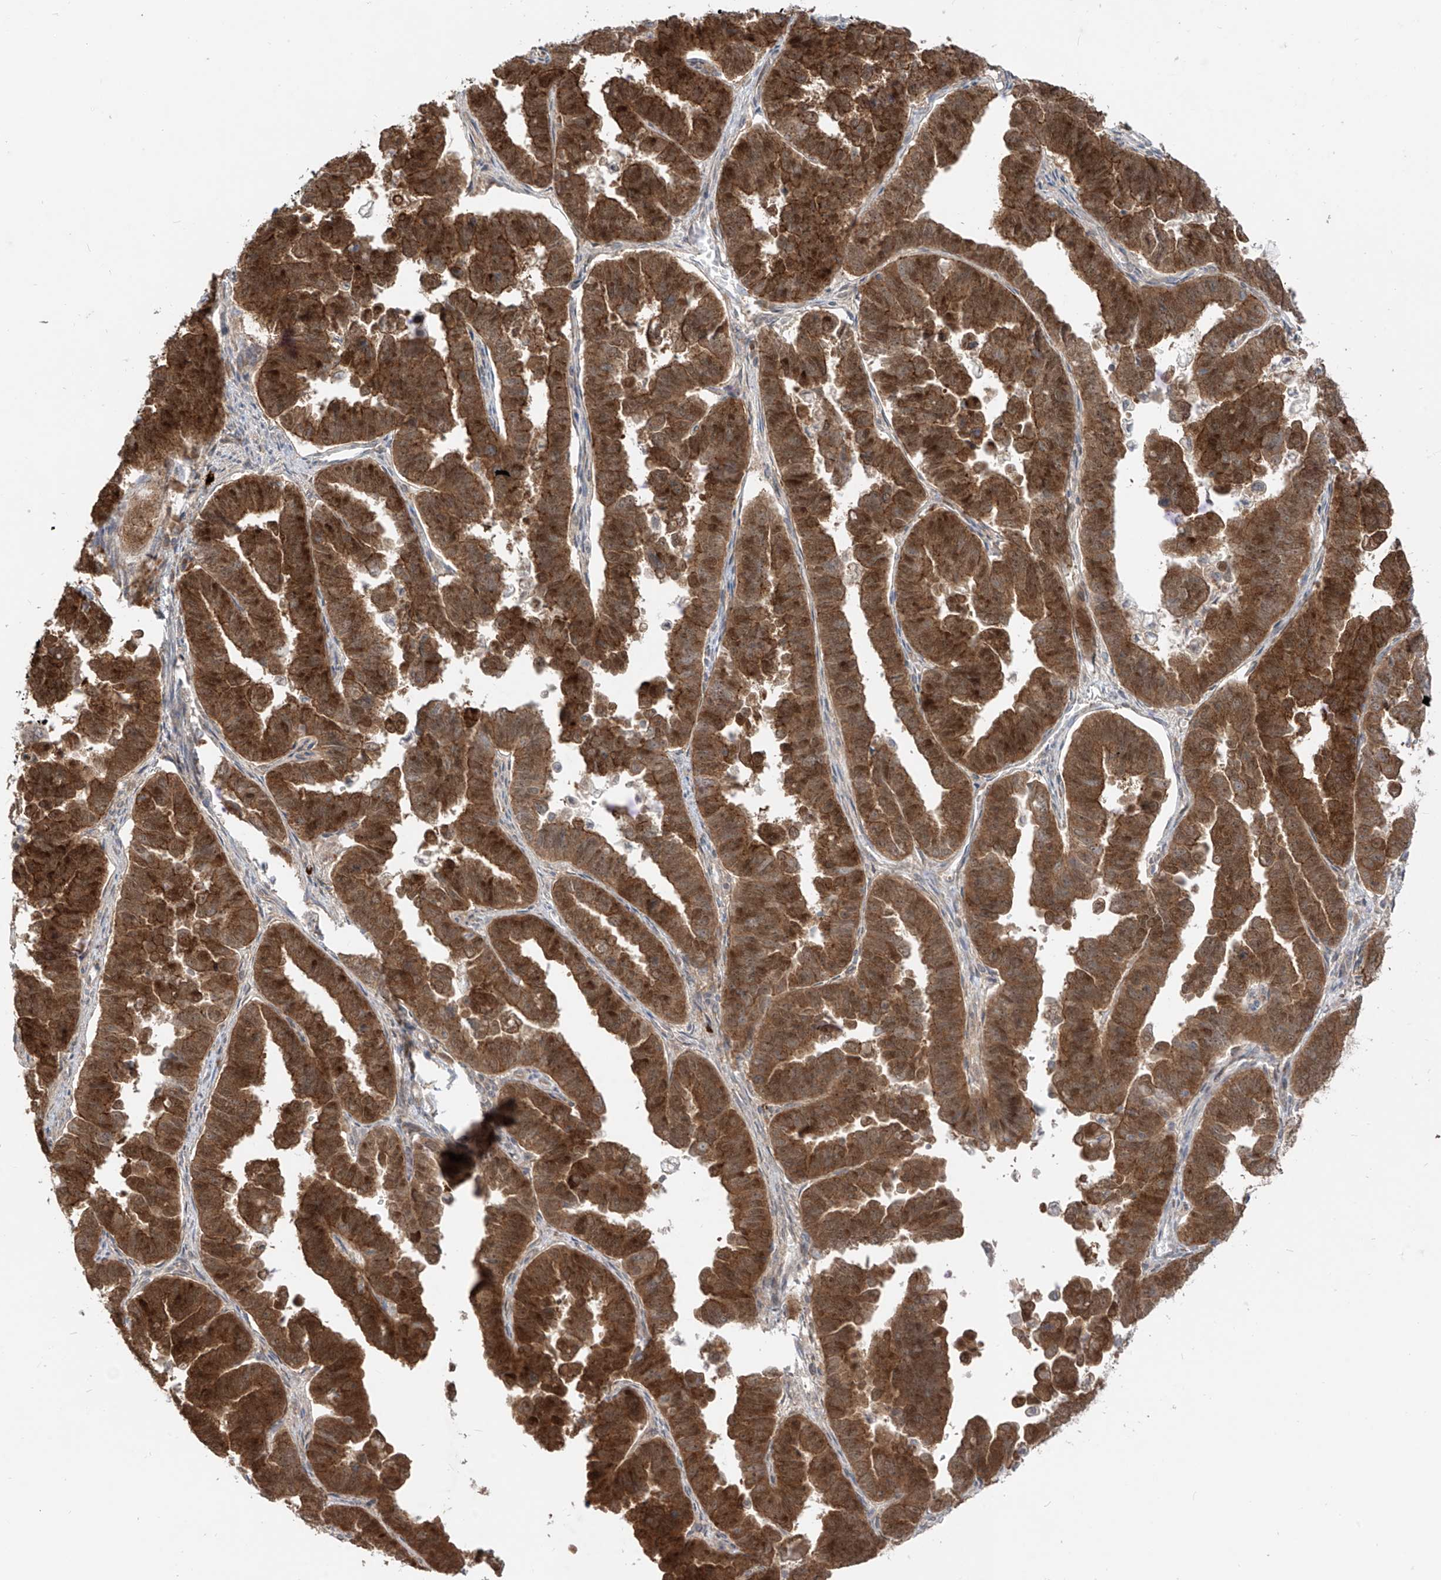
{"staining": {"intensity": "strong", "quantity": ">75%", "location": "cytoplasmic/membranous"}, "tissue": "endometrial cancer", "cell_type": "Tumor cells", "image_type": "cancer", "snomed": [{"axis": "morphology", "description": "Adenocarcinoma, NOS"}, {"axis": "topography", "description": "Endometrium"}], "caption": "Immunohistochemical staining of endometrial cancer (adenocarcinoma) reveals high levels of strong cytoplasmic/membranous protein expression in approximately >75% of tumor cells. The protein is stained brown, and the nuclei are stained in blue (DAB IHC with brightfield microscopy, high magnification).", "gene": "MTUS2", "patient": {"sex": "female", "age": 75}}